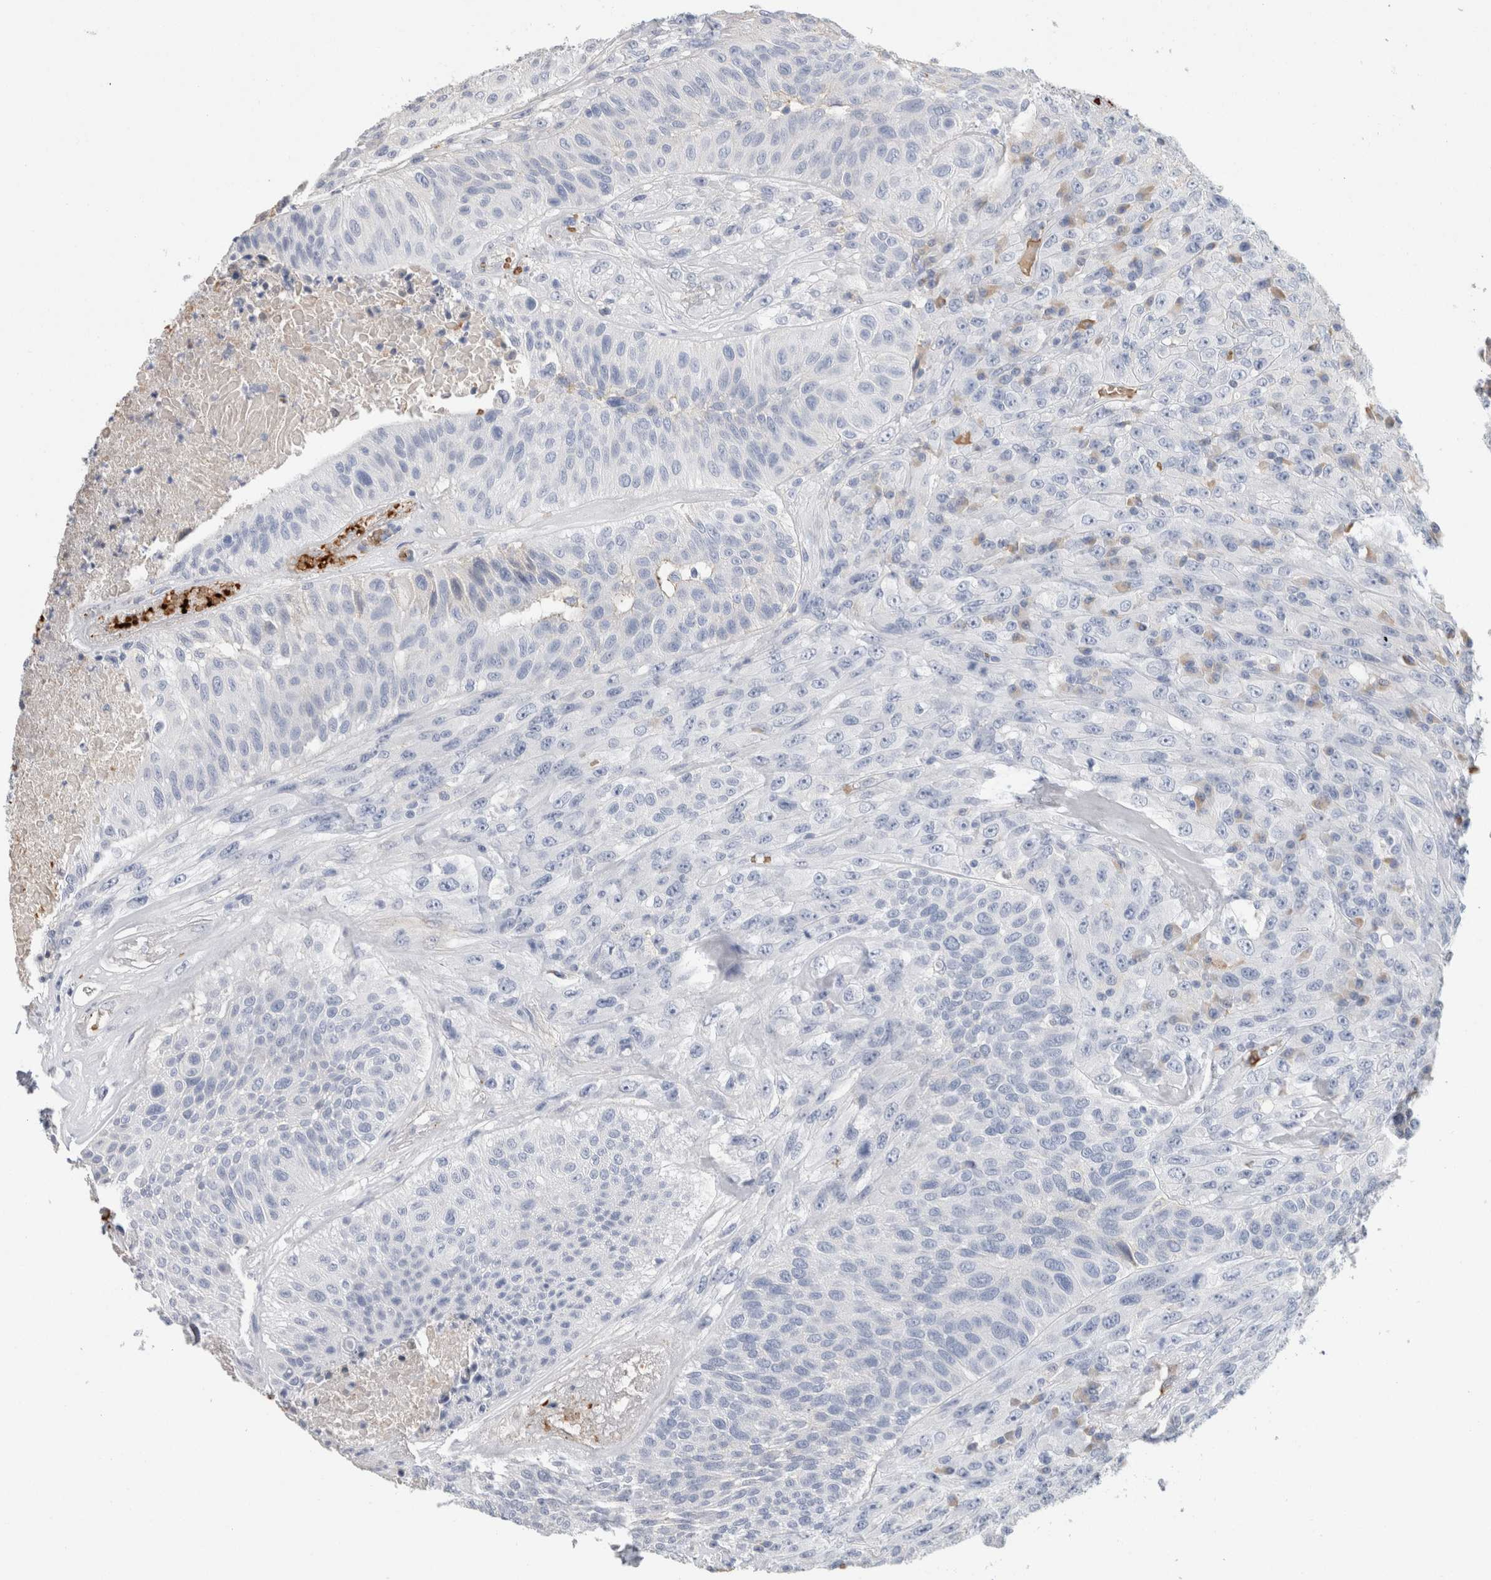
{"staining": {"intensity": "negative", "quantity": "none", "location": "none"}, "tissue": "urothelial cancer", "cell_type": "Tumor cells", "image_type": "cancer", "snomed": [{"axis": "morphology", "description": "Urothelial carcinoma, High grade"}, {"axis": "topography", "description": "Urinary bladder"}], "caption": "A histopathology image of human urothelial carcinoma (high-grade) is negative for staining in tumor cells.", "gene": "CA1", "patient": {"sex": "male", "age": 66}}